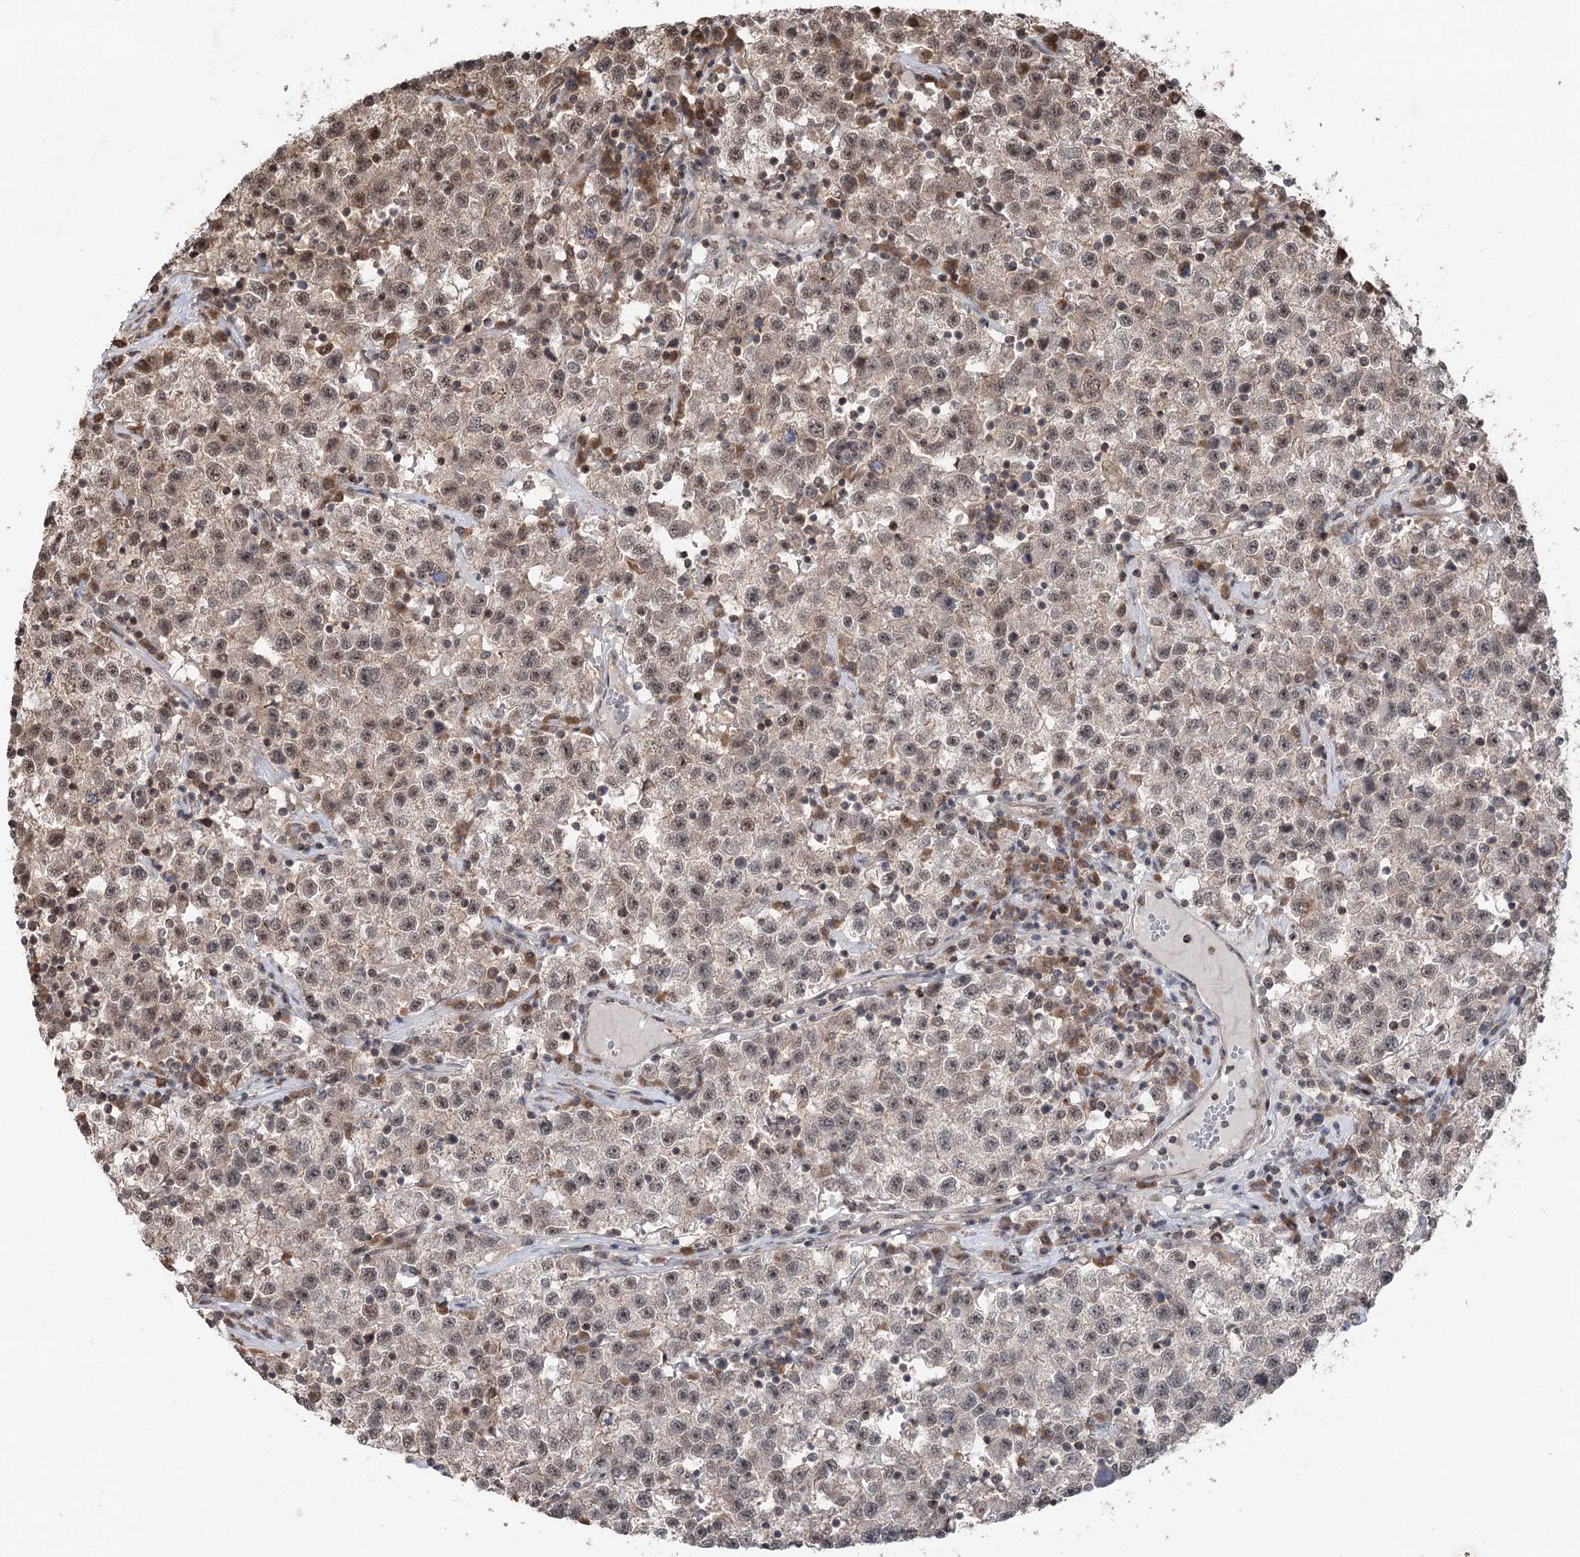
{"staining": {"intensity": "moderate", "quantity": "25%-75%", "location": "nuclear"}, "tissue": "testis cancer", "cell_type": "Tumor cells", "image_type": "cancer", "snomed": [{"axis": "morphology", "description": "Seminoma, NOS"}, {"axis": "topography", "description": "Testis"}], "caption": "There is medium levels of moderate nuclear staining in tumor cells of testis seminoma, as demonstrated by immunohistochemical staining (brown color).", "gene": "CCSER2", "patient": {"sex": "male", "age": 22}}